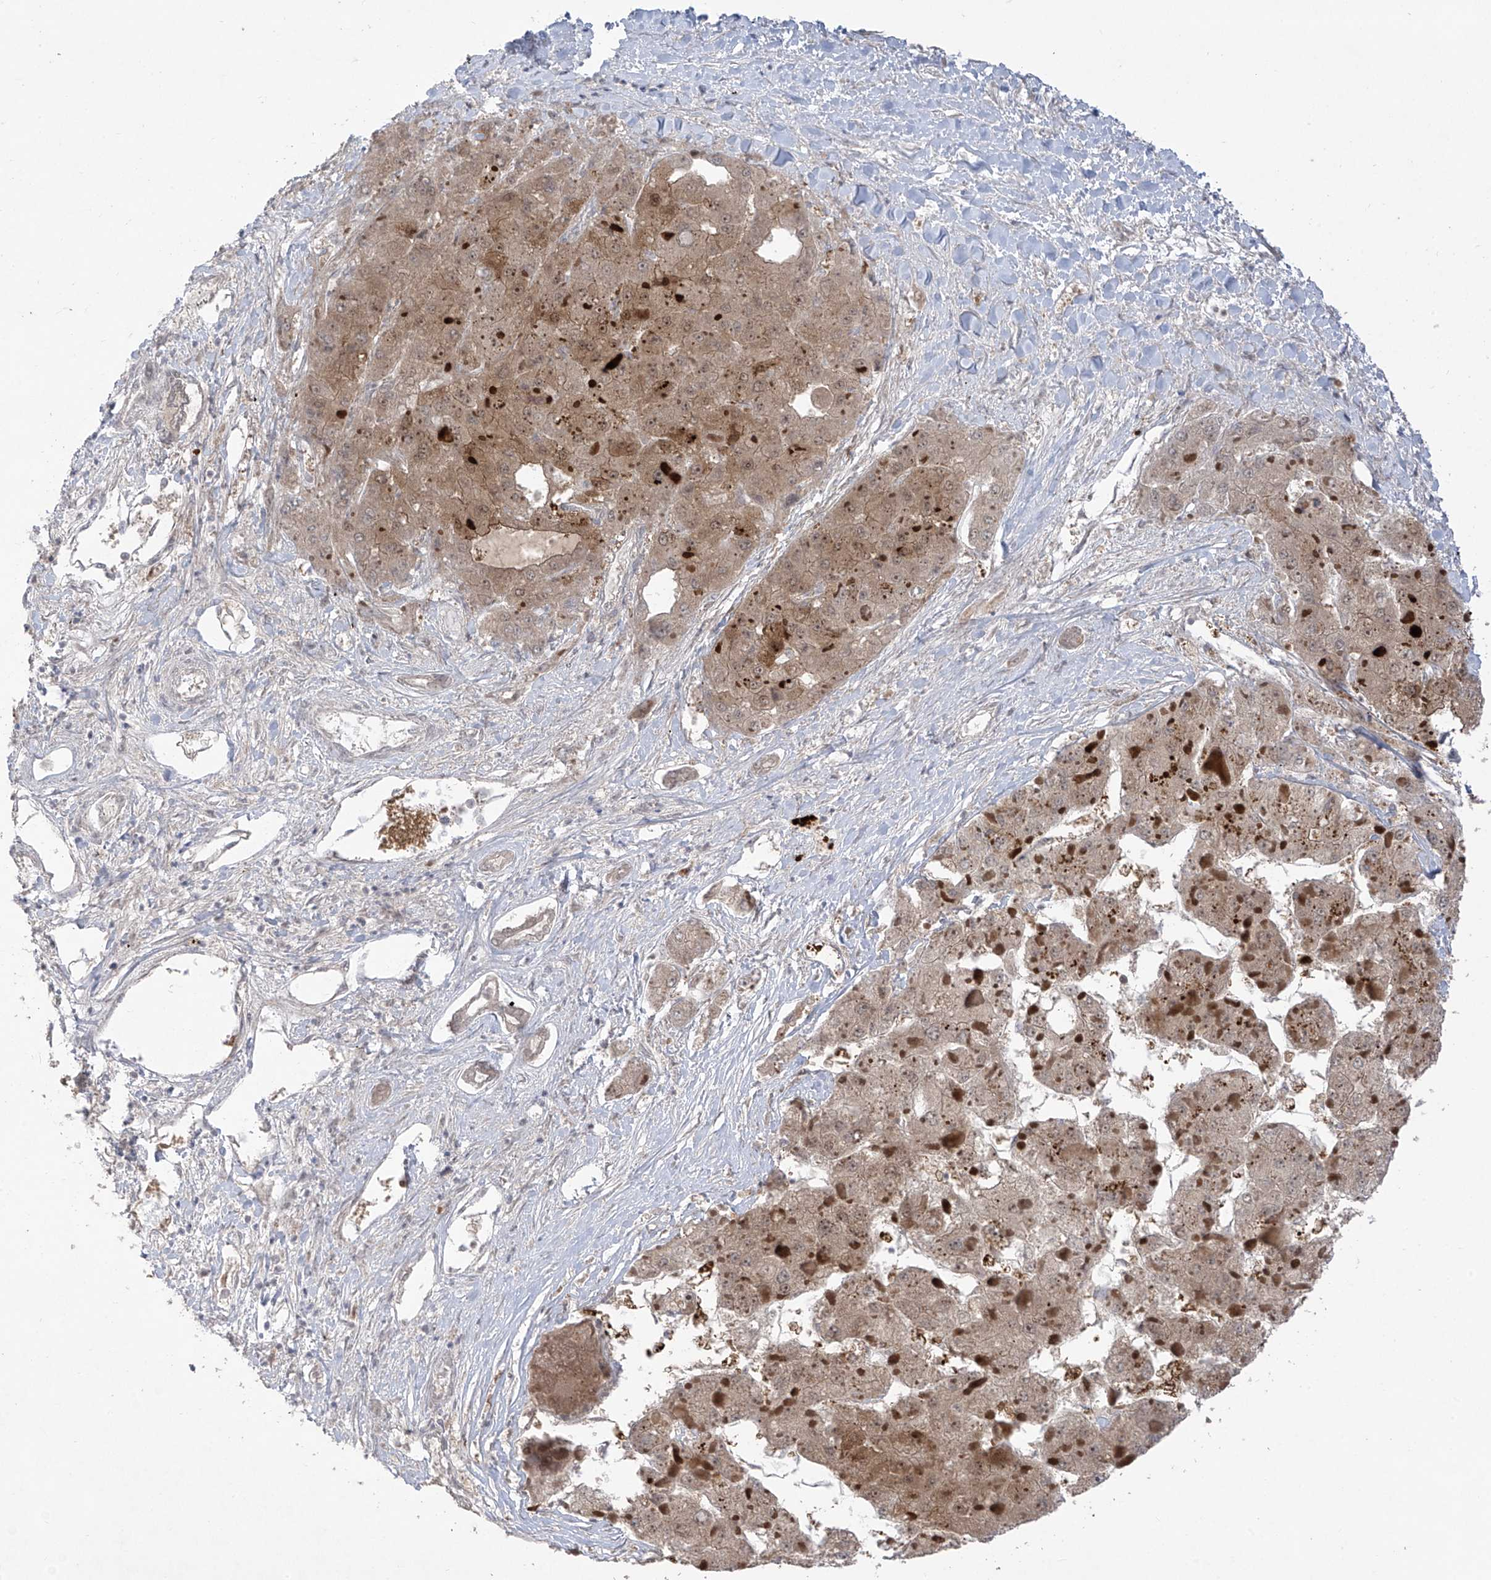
{"staining": {"intensity": "moderate", "quantity": ">75%", "location": "cytoplasmic/membranous"}, "tissue": "liver cancer", "cell_type": "Tumor cells", "image_type": "cancer", "snomed": [{"axis": "morphology", "description": "Carcinoma, Hepatocellular, NOS"}, {"axis": "topography", "description": "Liver"}], "caption": "A high-resolution photomicrograph shows immunohistochemistry staining of liver cancer (hepatocellular carcinoma), which demonstrates moderate cytoplasmic/membranous expression in approximately >75% of tumor cells.", "gene": "OGT", "patient": {"sex": "female", "age": 73}}